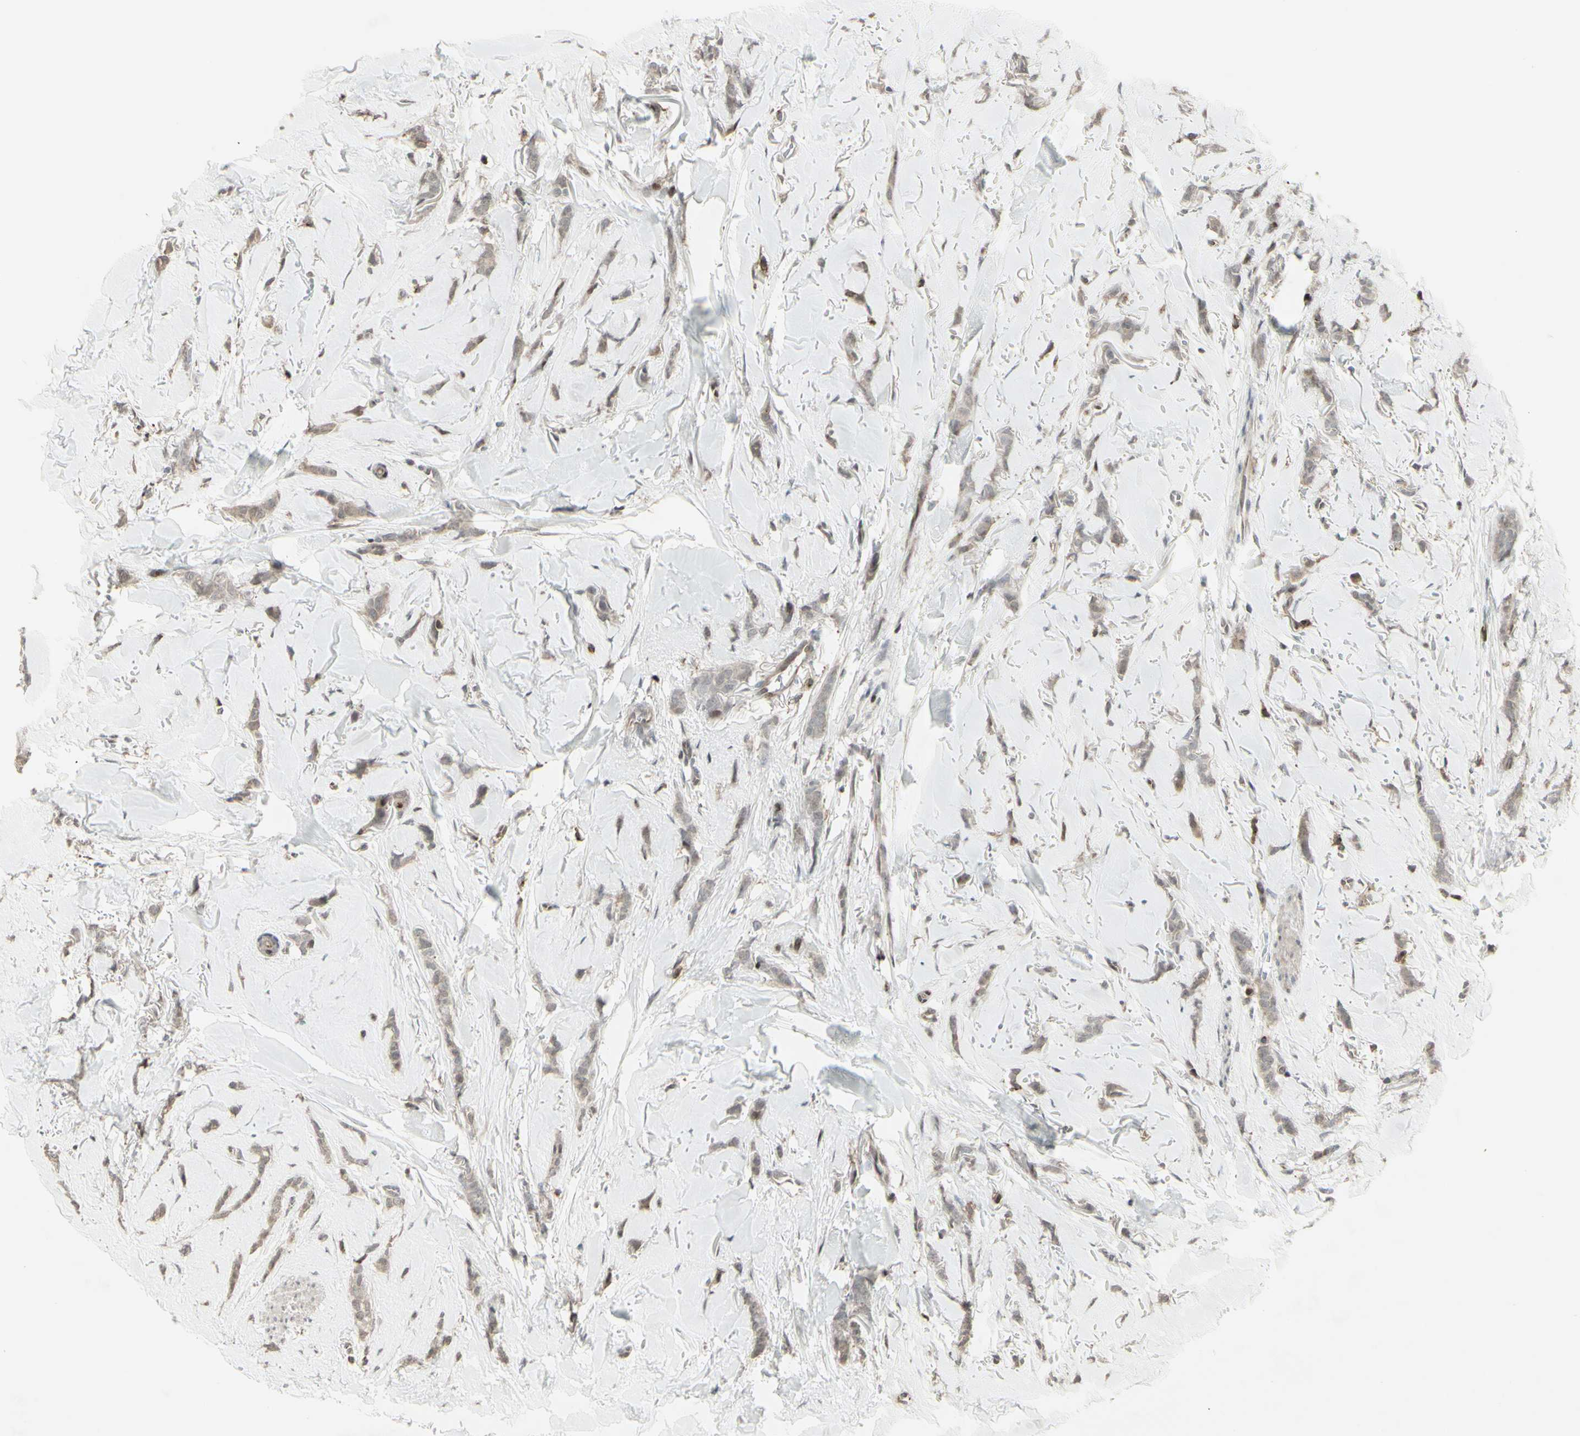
{"staining": {"intensity": "weak", "quantity": "25%-75%", "location": "cytoplasmic/membranous"}, "tissue": "breast cancer", "cell_type": "Tumor cells", "image_type": "cancer", "snomed": [{"axis": "morphology", "description": "Lobular carcinoma"}, {"axis": "topography", "description": "Skin"}, {"axis": "topography", "description": "Breast"}], "caption": "Human lobular carcinoma (breast) stained with a protein marker shows weak staining in tumor cells.", "gene": "CD33", "patient": {"sex": "female", "age": 46}}